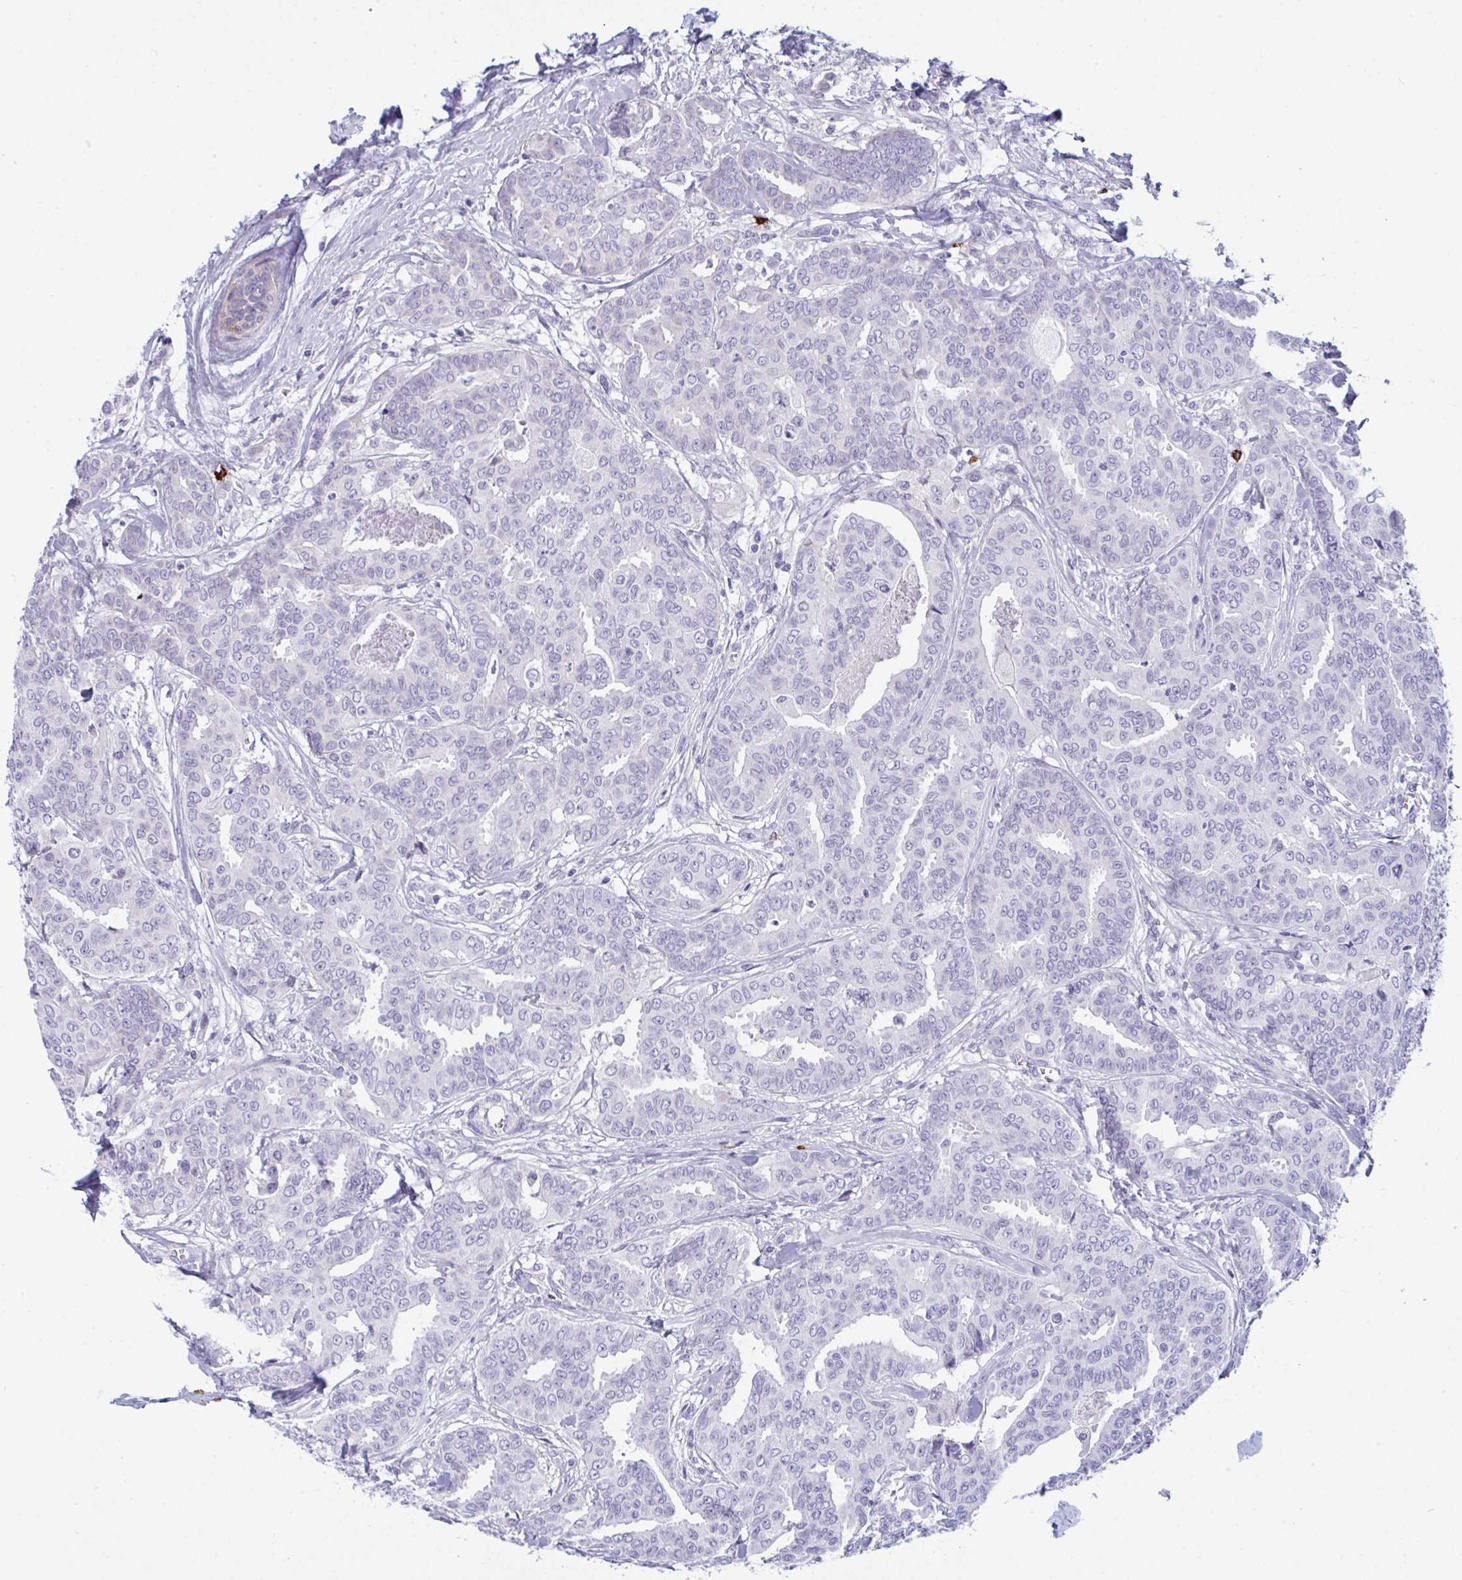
{"staining": {"intensity": "negative", "quantity": "none", "location": "none"}, "tissue": "breast cancer", "cell_type": "Tumor cells", "image_type": "cancer", "snomed": [{"axis": "morphology", "description": "Duct carcinoma"}, {"axis": "topography", "description": "Breast"}], "caption": "The IHC histopathology image has no significant staining in tumor cells of breast intraductal carcinoma tissue.", "gene": "ZNF684", "patient": {"sex": "female", "age": 45}}